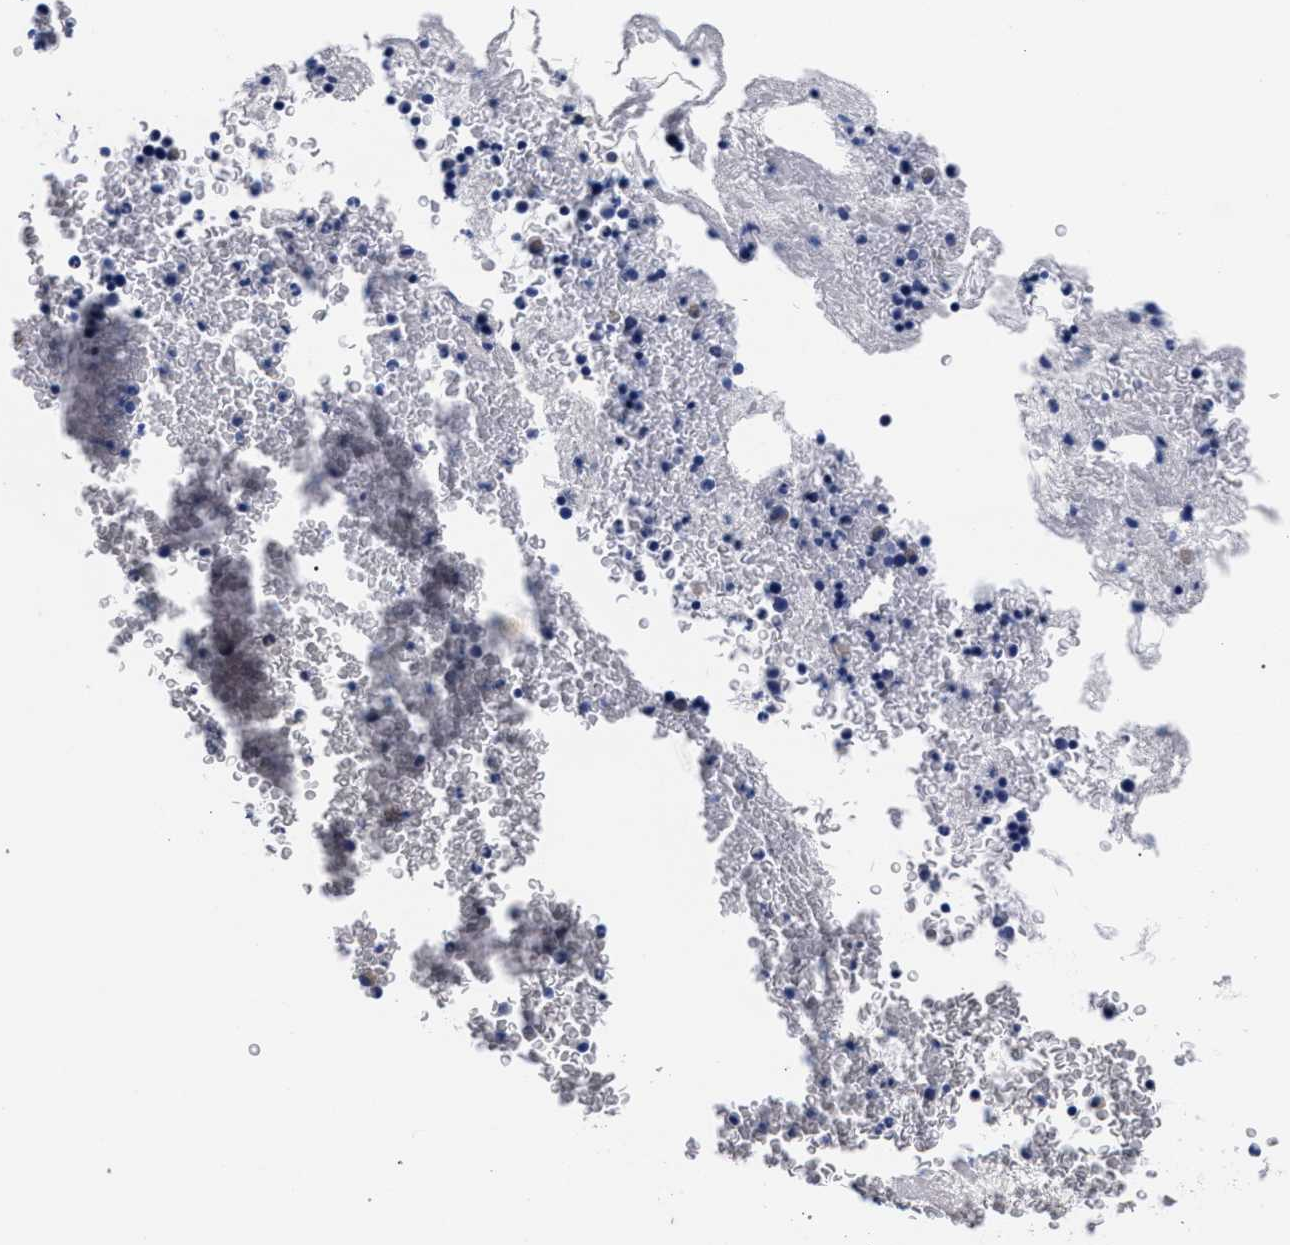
{"staining": {"intensity": "negative", "quantity": "none", "location": "none"}, "tissue": "bone marrow", "cell_type": "Hematopoietic cells", "image_type": "normal", "snomed": [{"axis": "morphology", "description": "Normal tissue, NOS"}, {"axis": "morphology", "description": "Inflammation, NOS"}, {"axis": "topography", "description": "Bone marrow"}], "caption": "This is a histopathology image of immunohistochemistry (IHC) staining of benign bone marrow, which shows no expression in hematopoietic cells. (IHC, brightfield microscopy, high magnification).", "gene": "RAB3B", "patient": {"sex": "male", "age": 63}}